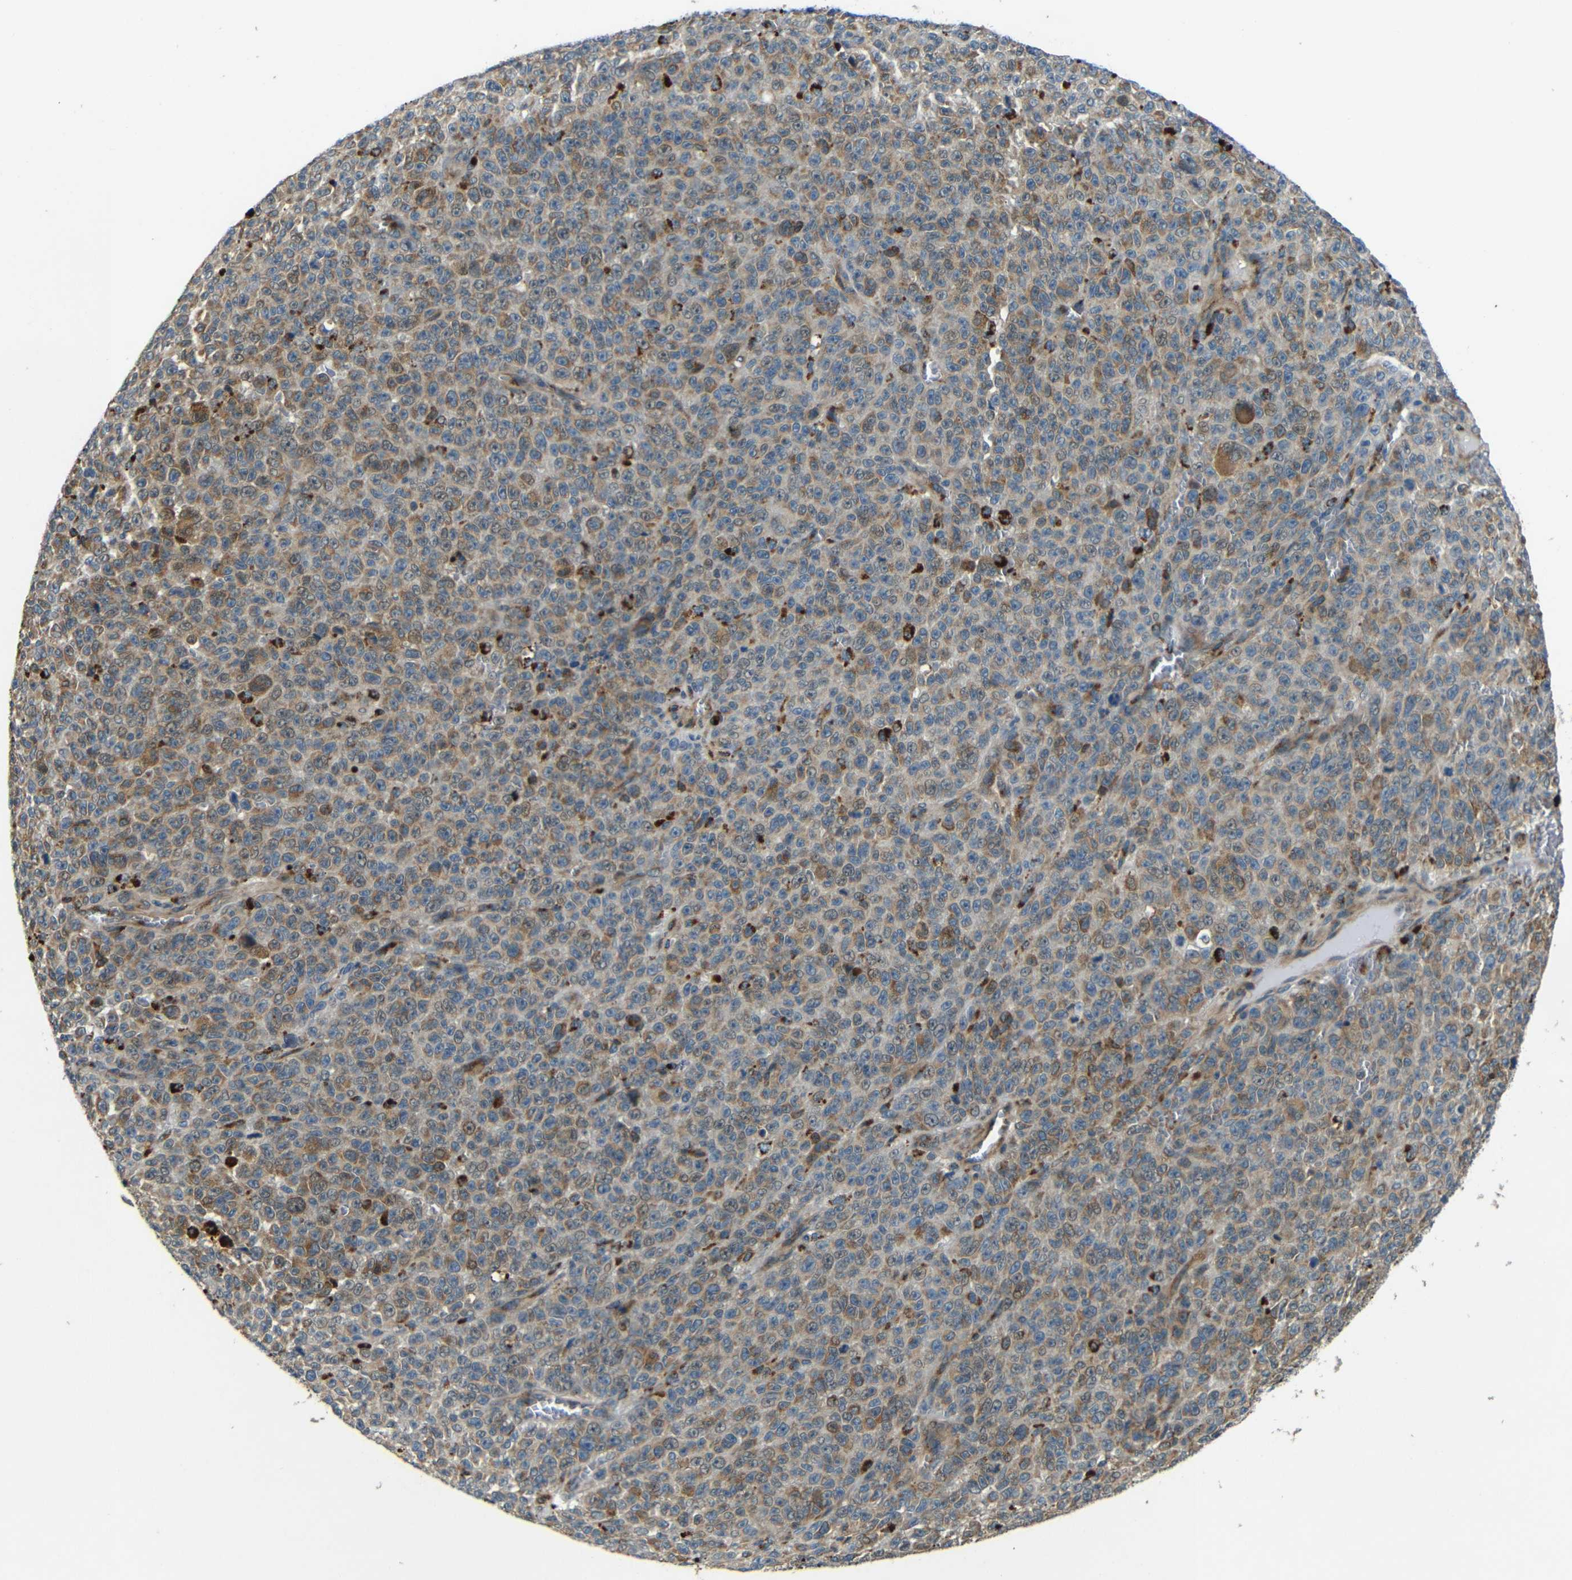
{"staining": {"intensity": "moderate", "quantity": ">75%", "location": "cytoplasmic/membranous"}, "tissue": "melanoma", "cell_type": "Tumor cells", "image_type": "cancer", "snomed": [{"axis": "morphology", "description": "Malignant melanoma, NOS"}, {"axis": "topography", "description": "Skin"}], "caption": "IHC (DAB (3,3'-diaminobenzidine)) staining of malignant melanoma shows moderate cytoplasmic/membranous protein positivity in approximately >75% of tumor cells. IHC stains the protein of interest in brown and the nuclei are stained blue.", "gene": "ATP7A", "patient": {"sex": "female", "age": 82}}